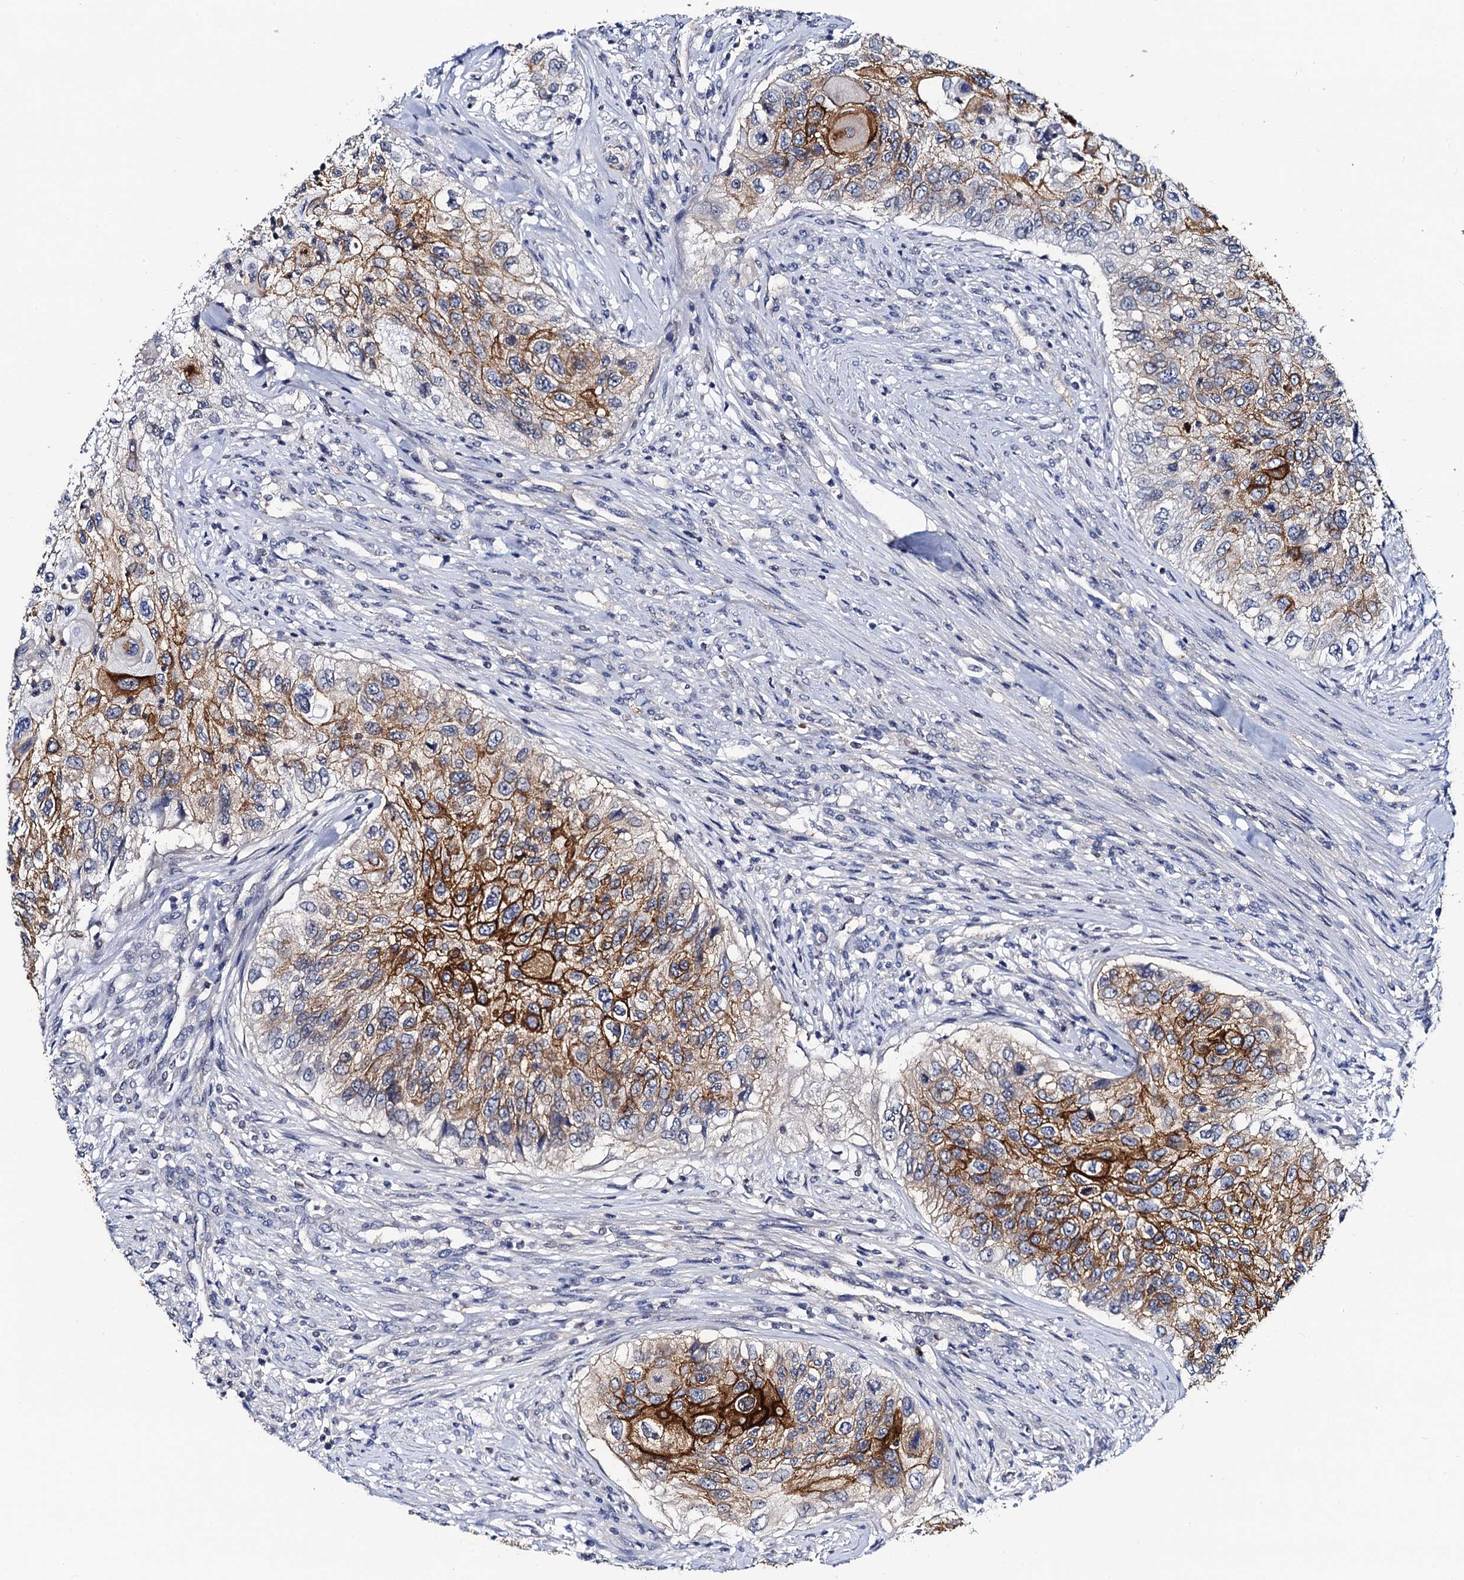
{"staining": {"intensity": "strong", "quantity": "25%-75%", "location": "cytoplasmic/membranous"}, "tissue": "urothelial cancer", "cell_type": "Tumor cells", "image_type": "cancer", "snomed": [{"axis": "morphology", "description": "Urothelial carcinoma, High grade"}, {"axis": "topography", "description": "Urinary bladder"}], "caption": "Urothelial cancer was stained to show a protein in brown. There is high levels of strong cytoplasmic/membranous staining in about 25%-75% of tumor cells.", "gene": "LYPD3", "patient": {"sex": "female", "age": 60}}